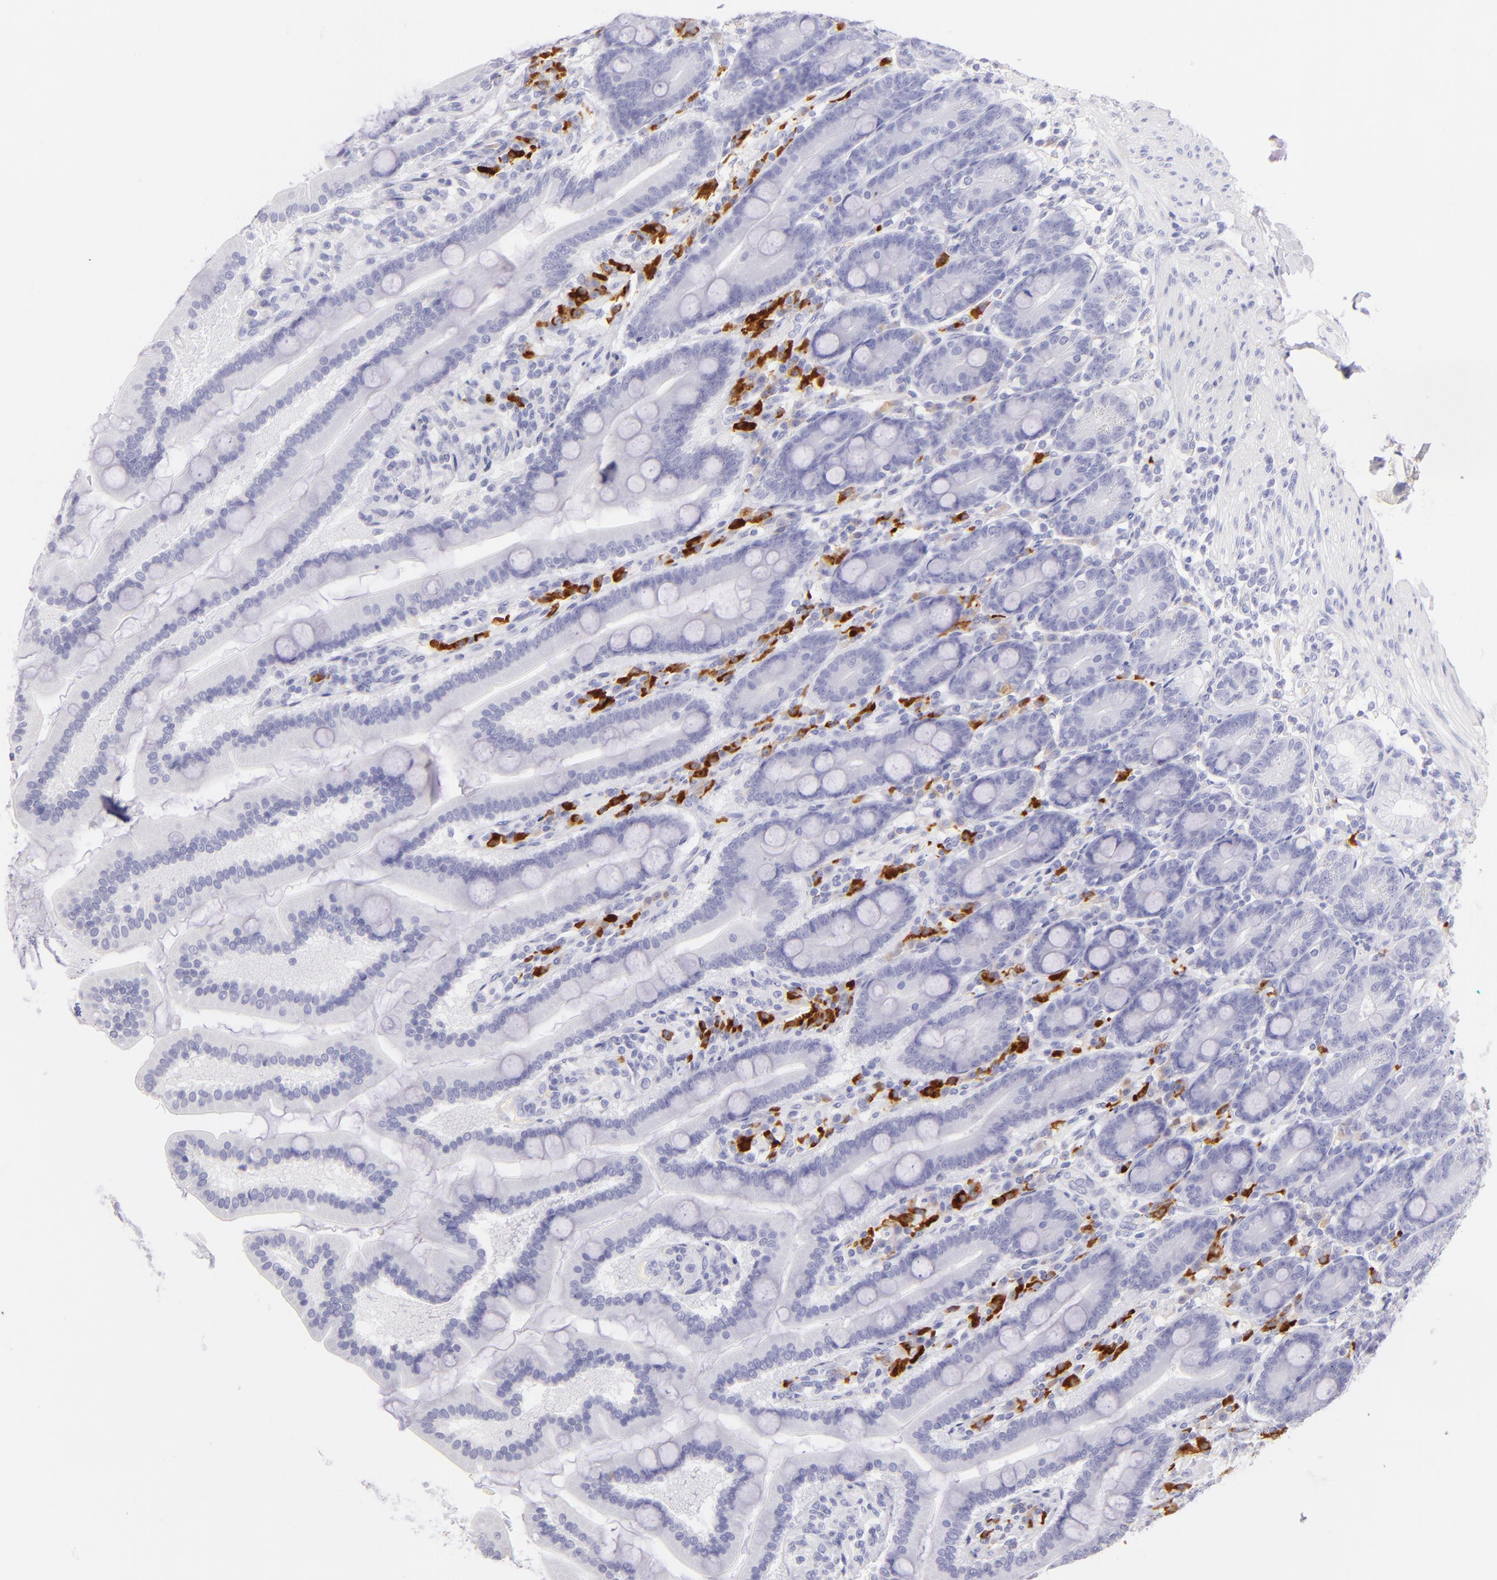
{"staining": {"intensity": "negative", "quantity": "none", "location": "none"}, "tissue": "duodenum", "cell_type": "Glandular cells", "image_type": "normal", "snomed": [{"axis": "morphology", "description": "Normal tissue, NOS"}, {"axis": "topography", "description": "Duodenum"}], "caption": "Photomicrograph shows no significant protein positivity in glandular cells of benign duodenum.", "gene": "SDC1", "patient": {"sex": "female", "age": 64}}